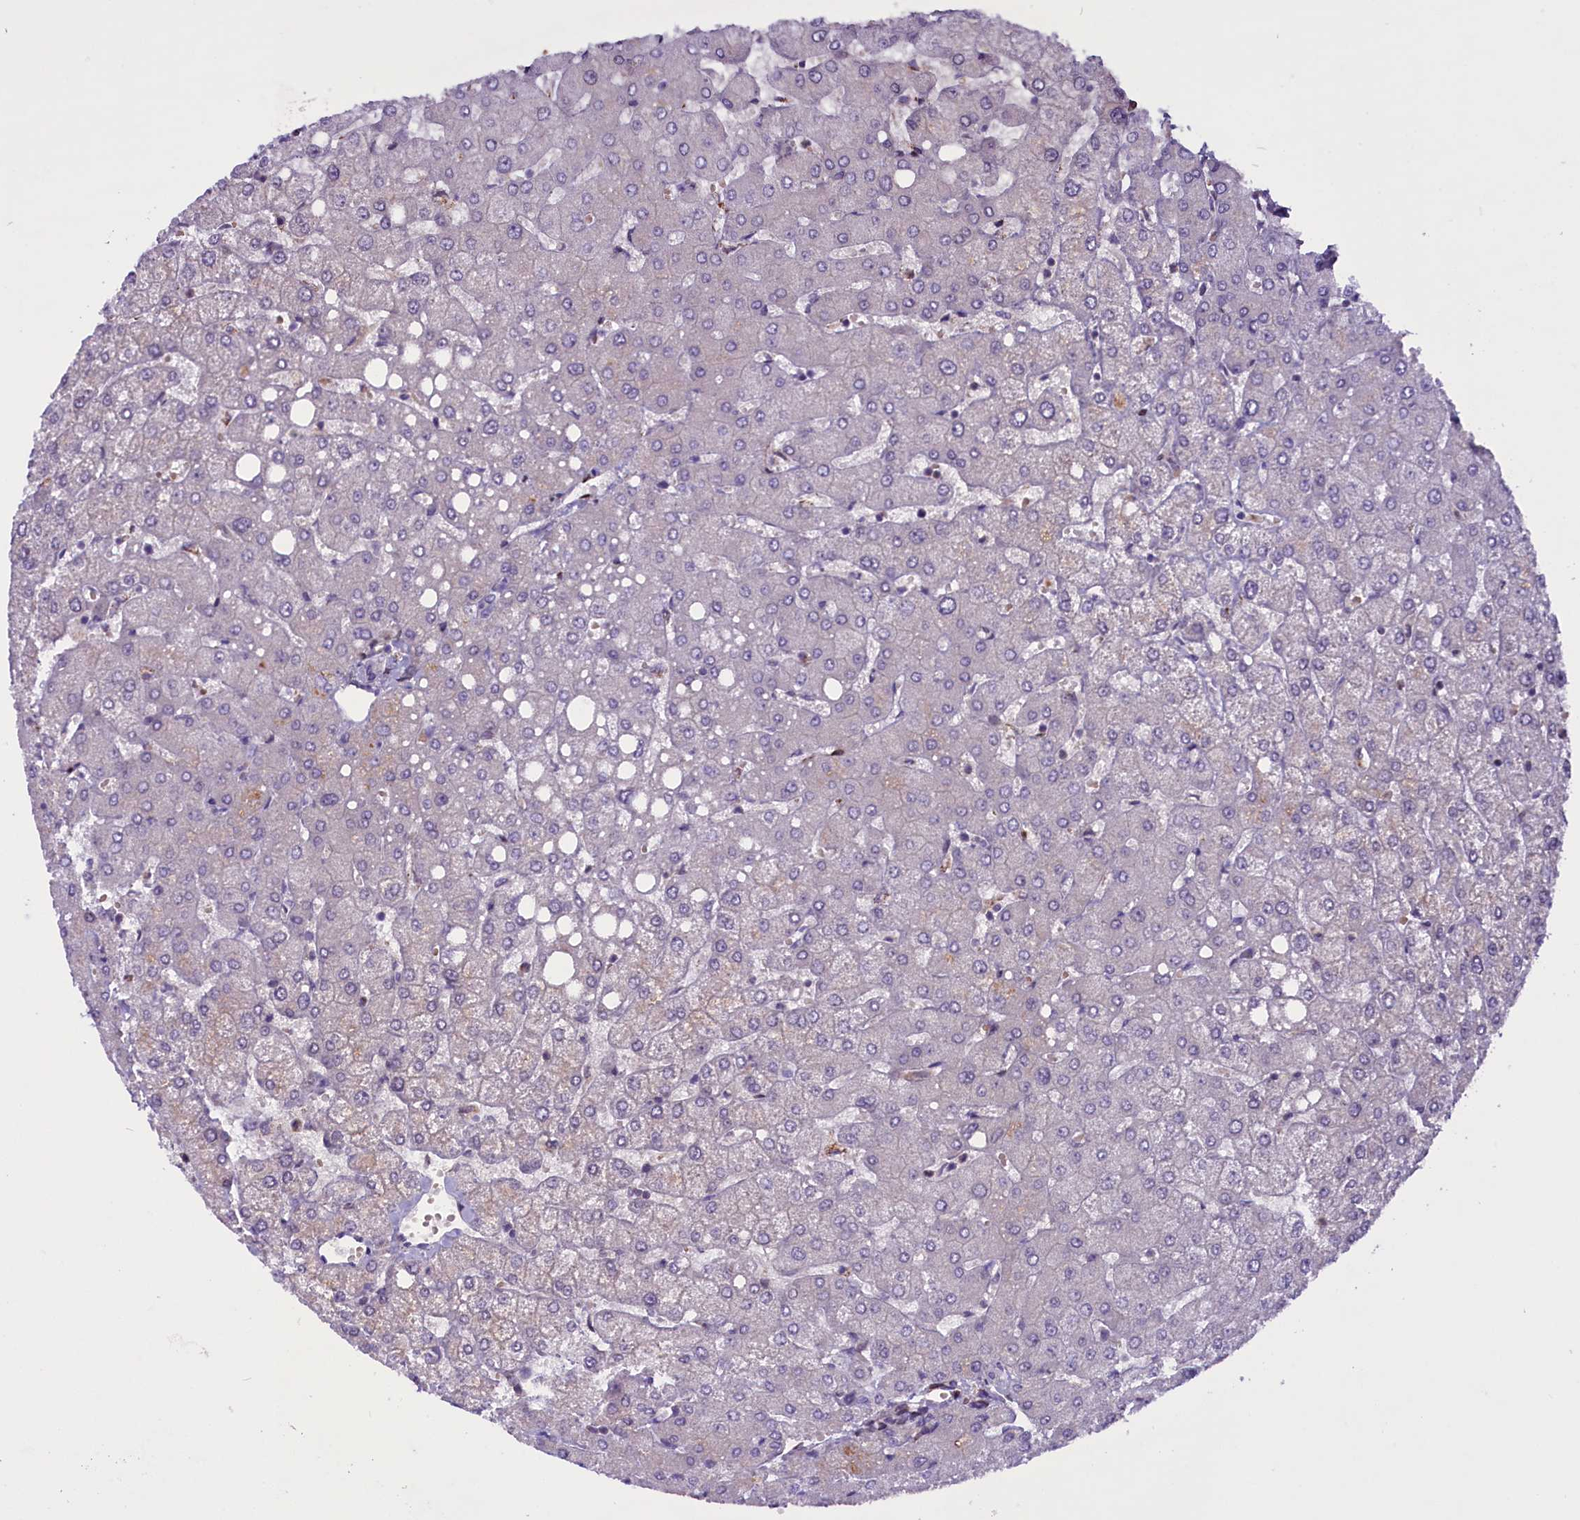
{"staining": {"intensity": "negative", "quantity": "none", "location": "none"}, "tissue": "liver", "cell_type": "Cholangiocytes", "image_type": "normal", "snomed": [{"axis": "morphology", "description": "Normal tissue, NOS"}, {"axis": "topography", "description": "Liver"}], "caption": "This histopathology image is of normal liver stained with immunohistochemistry to label a protein in brown with the nuclei are counter-stained blue. There is no positivity in cholangiocytes. Nuclei are stained in blue.", "gene": "MIEF2", "patient": {"sex": "female", "age": 54}}